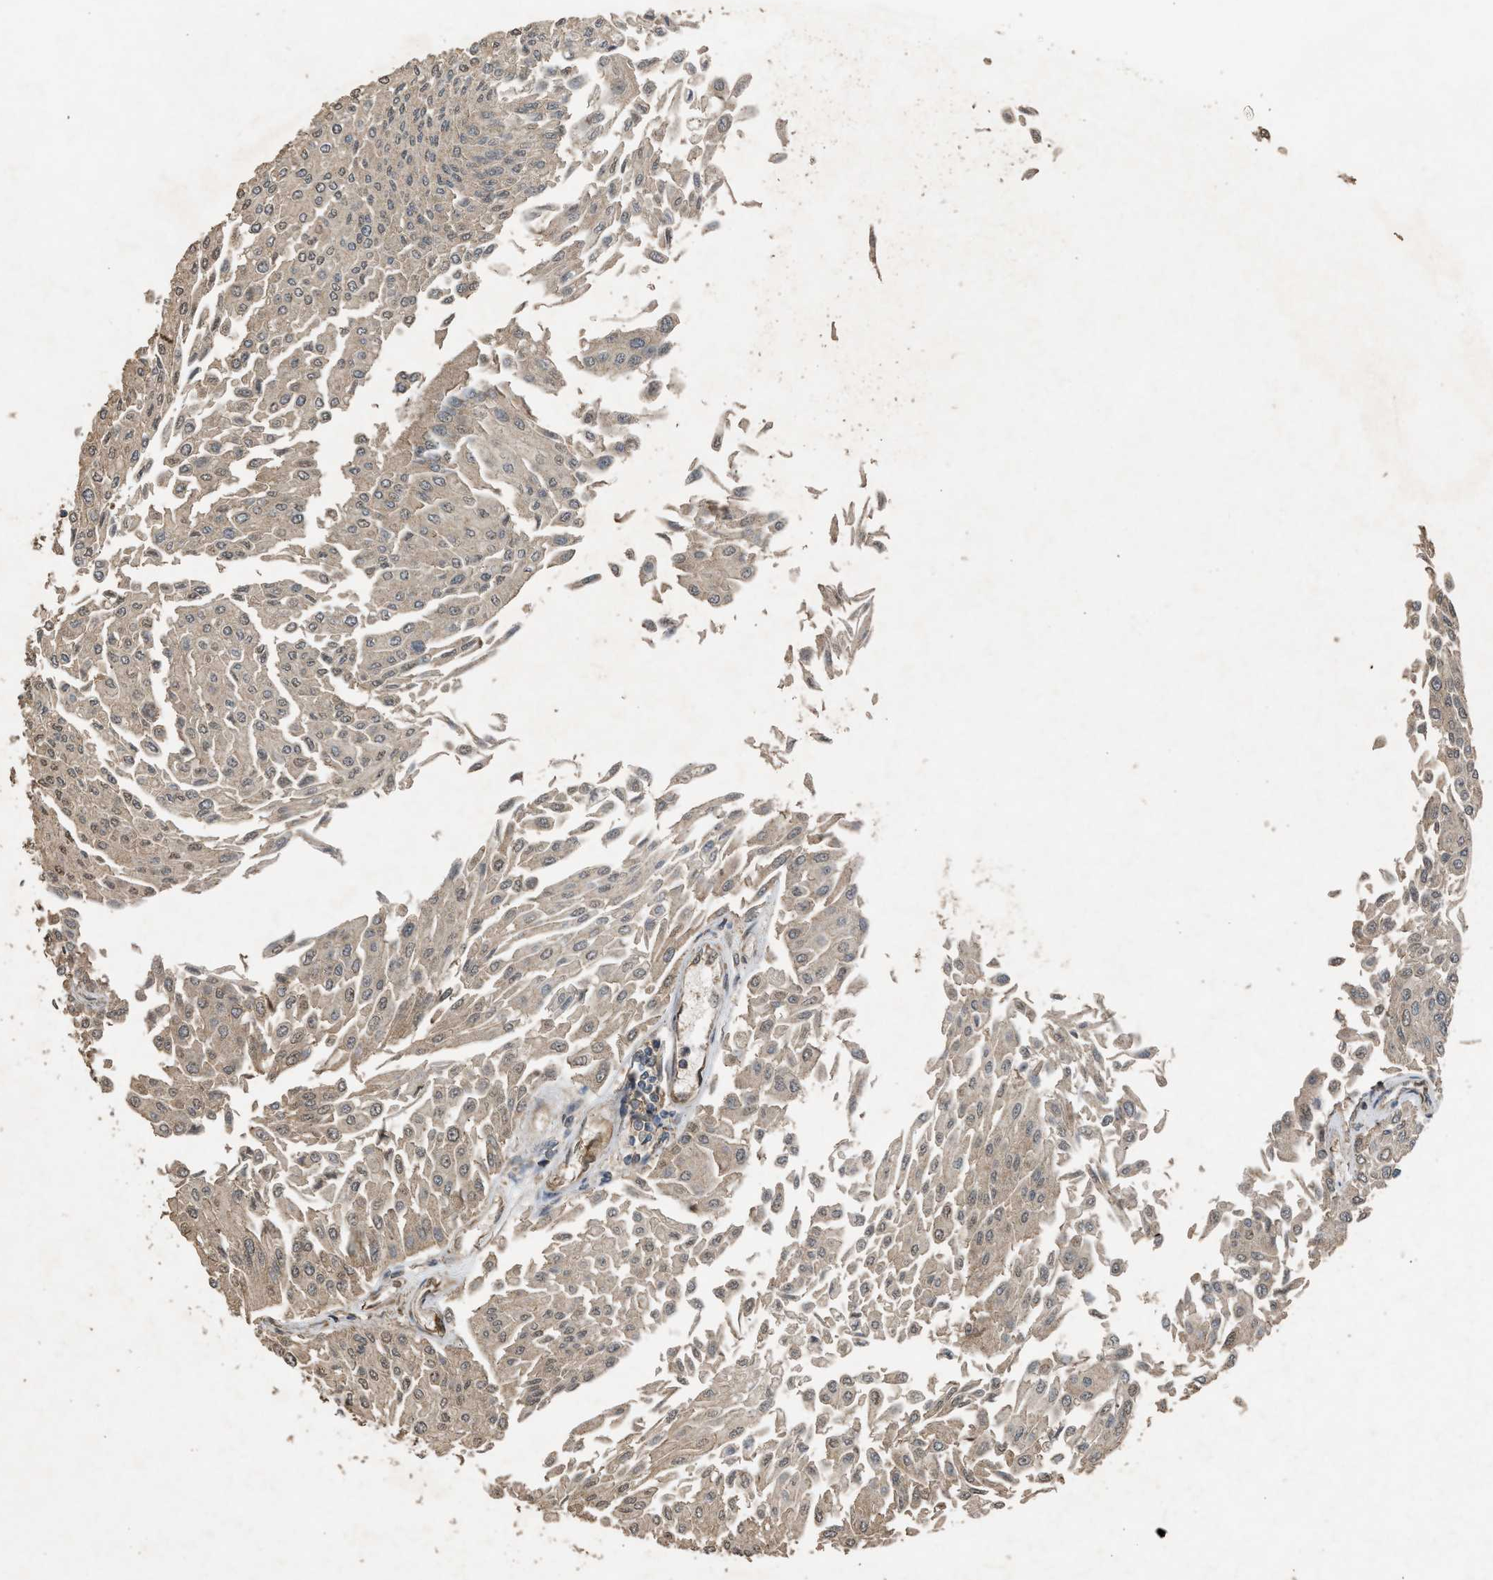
{"staining": {"intensity": "weak", "quantity": ">75%", "location": "cytoplasmic/membranous"}, "tissue": "urothelial cancer", "cell_type": "Tumor cells", "image_type": "cancer", "snomed": [{"axis": "morphology", "description": "Urothelial carcinoma, Low grade"}, {"axis": "topography", "description": "Urinary bladder"}], "caption": "Immunohistochemistry (DAB) staining of human urothelial cancer exhibits weak cytoplasmic/membranous protein expression in about >75% of tumor cells.", "gene": "HIP1R", "patient": {"sex": "female", "age": 60}}